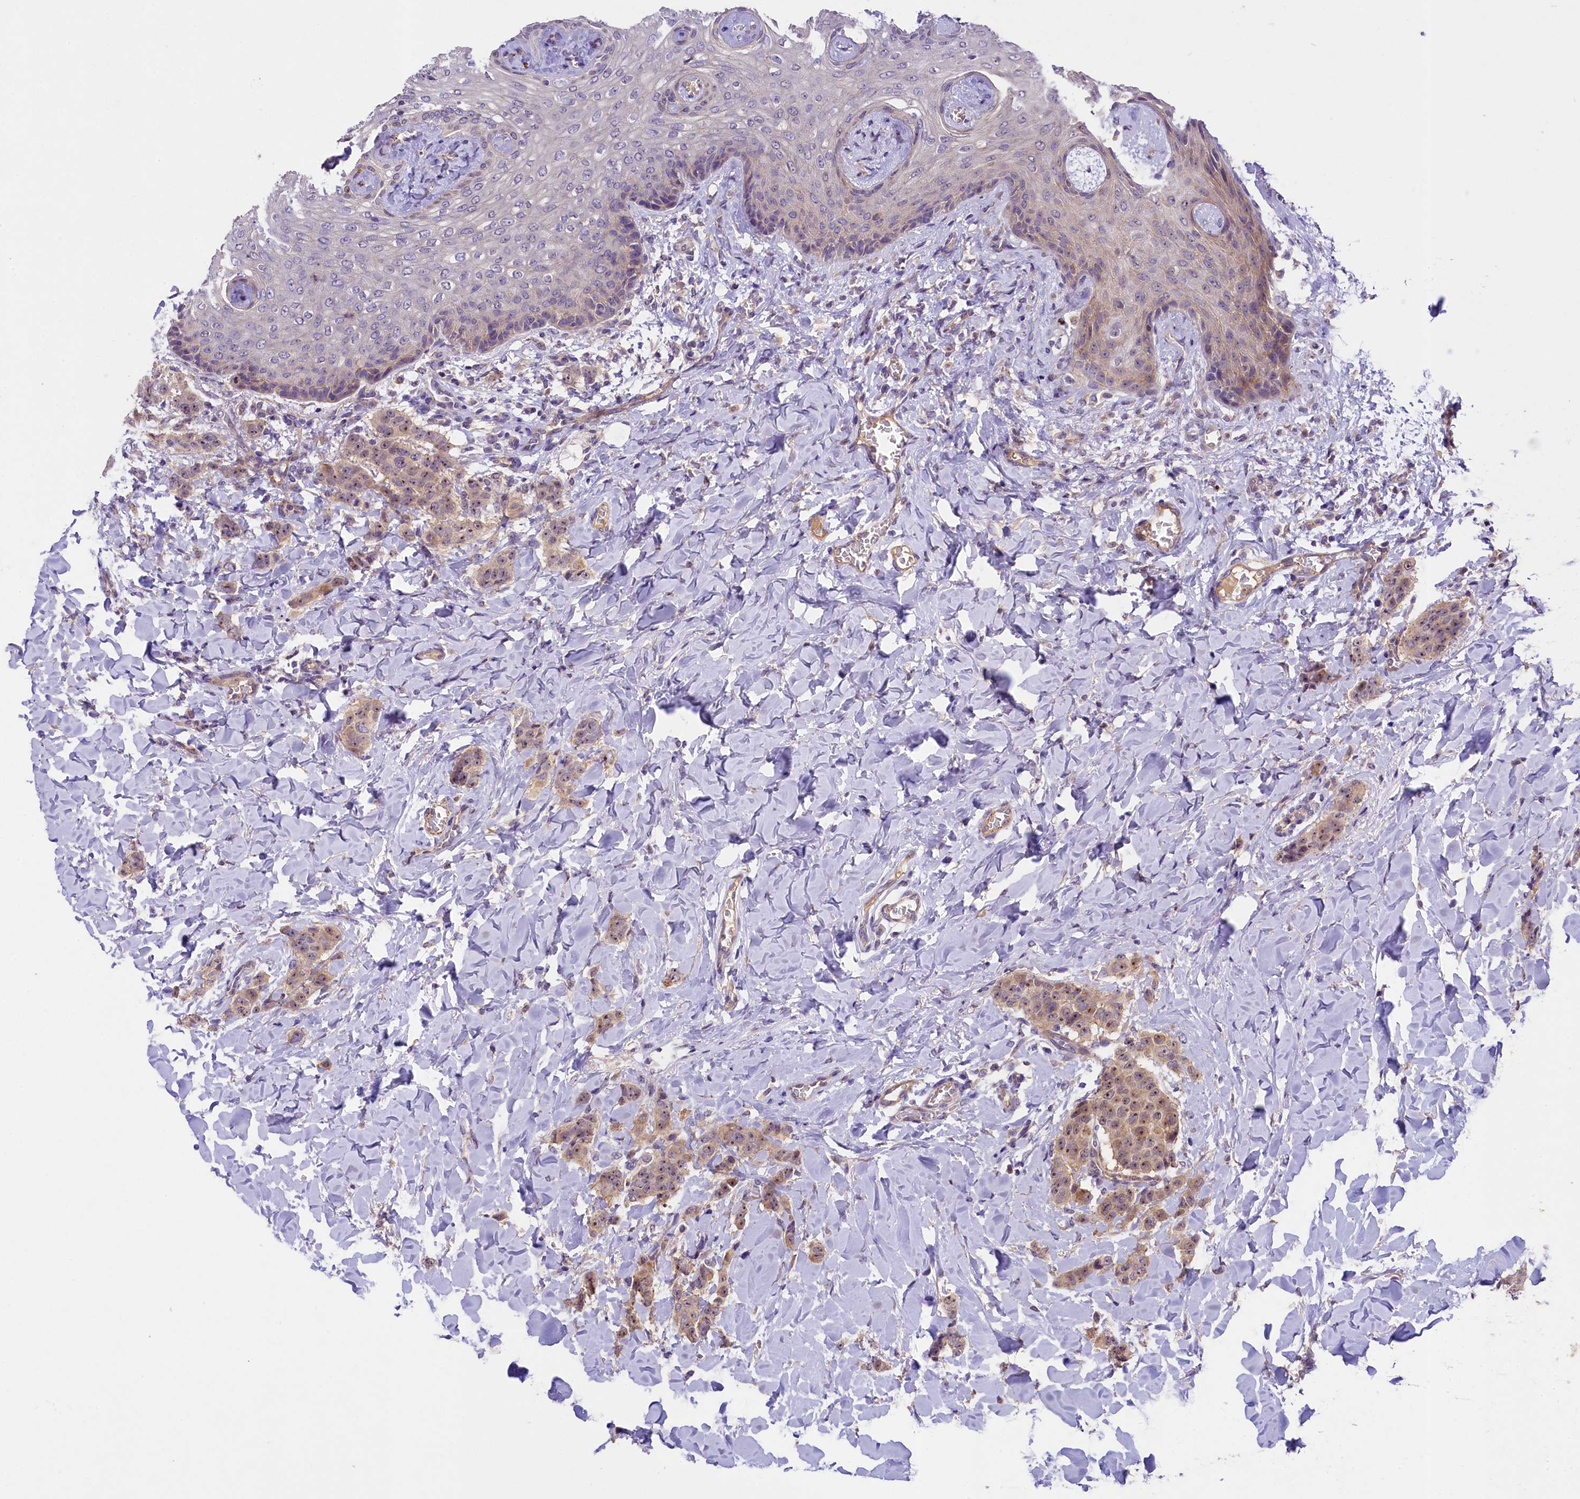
{"staining": {"intensity": "weak", "quantity": ">75%", "location": "cytoplasmic/membranous,nuclear"}, "tissue": "breast cancer", "cell_type": "Tumor cells", "image_type": "cancer", "snomed": [{"axis": "morphology", "description": "Duct carcinoma"}, {"axis": "topography", "description": "Breast"}], "caption": "Brown immunohistochemical staining in breast infiltrating ductal carcinoma reveals weak cytoplasmic/membranous and nuclear staining in about >75% of tumor cells. Using DAB (brown) and hematoxylin (blue) stains, captured at high magnification using brightfield microscopy.", "gene": "UBXN6", "patient": {"sex": "female", "age": 40}}